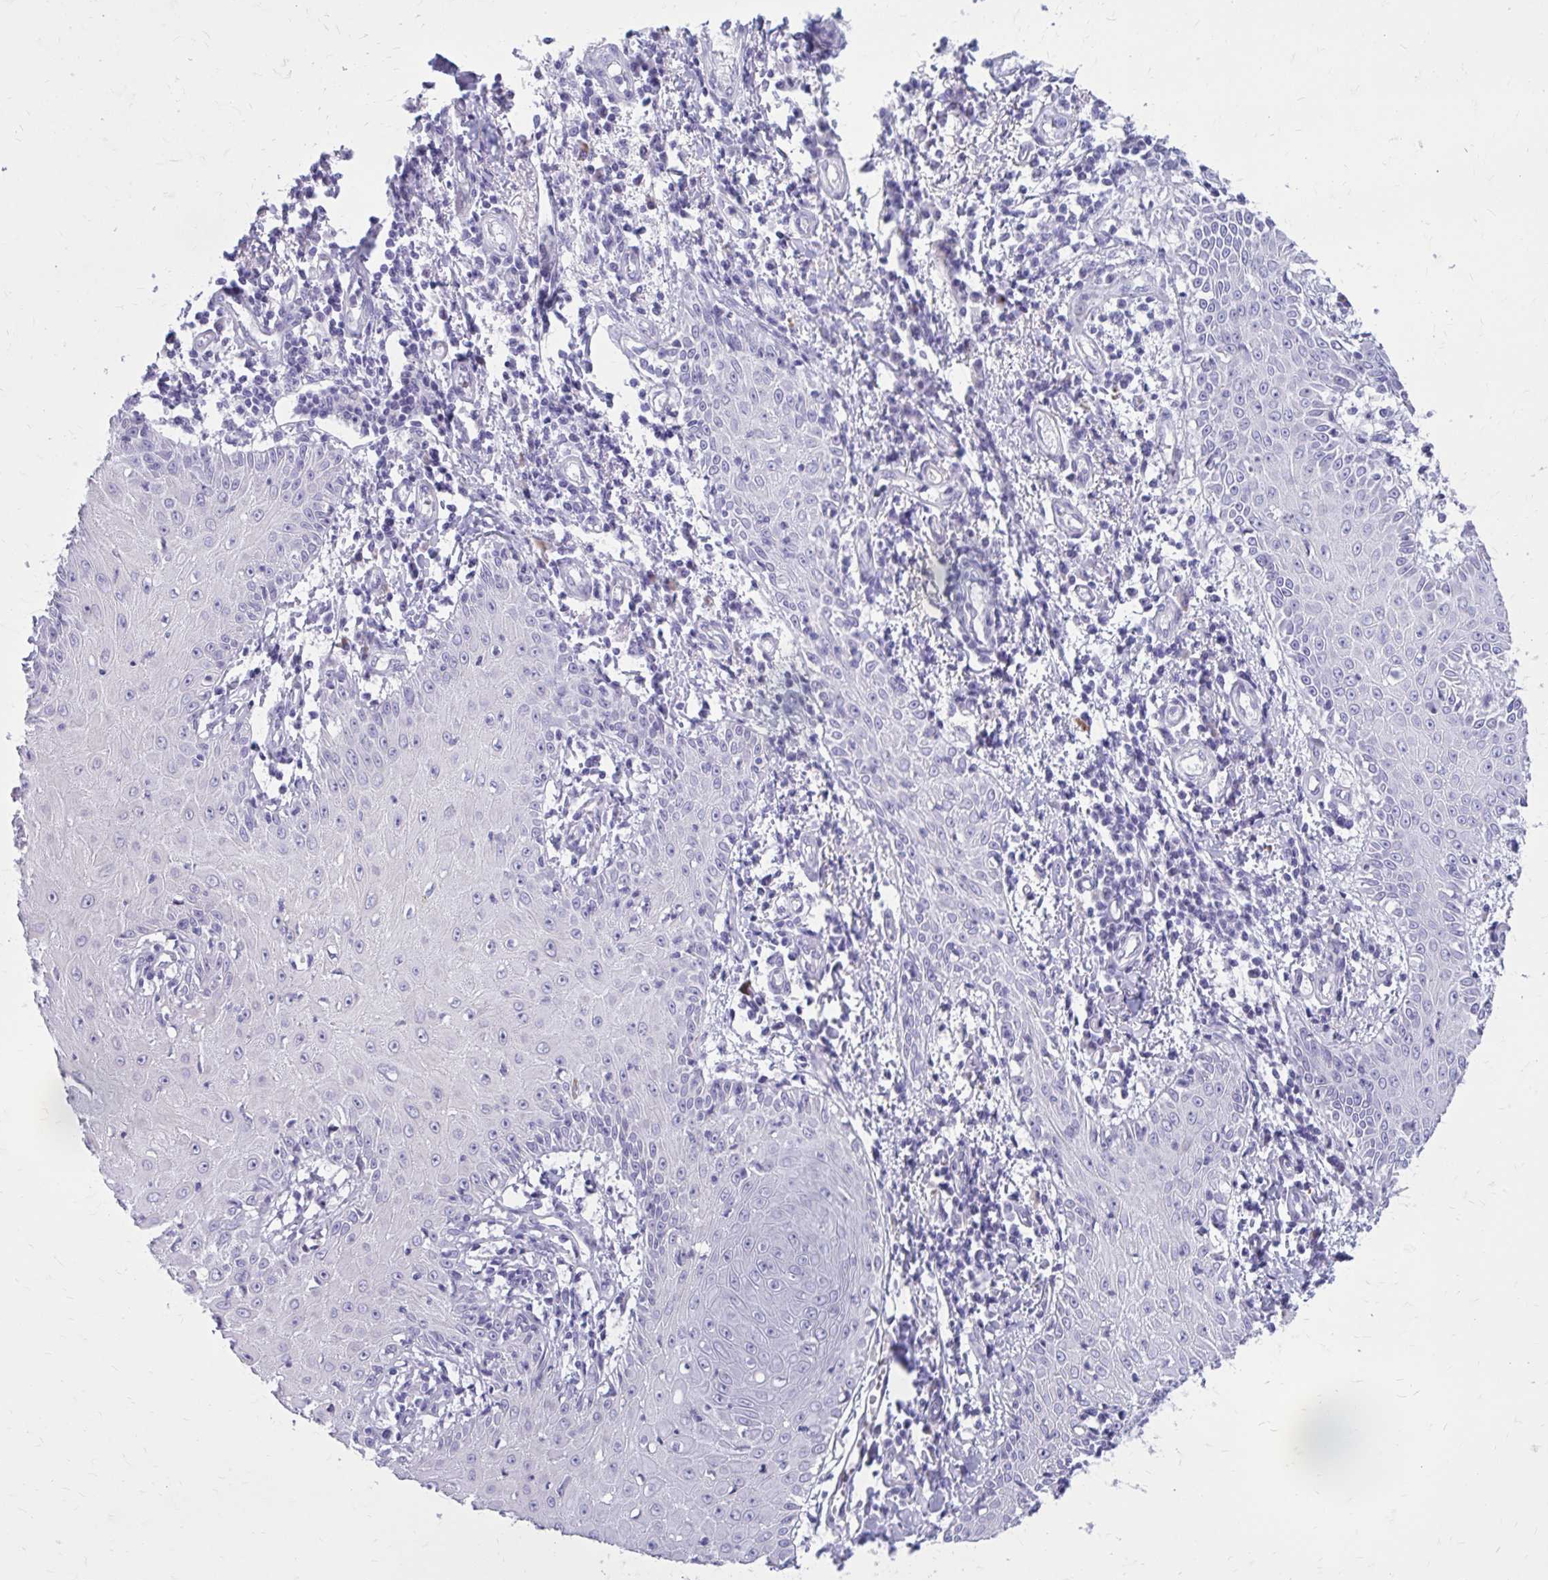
{"staining": {"intensity": "negative", "quantity": "none", "location": "none"}, "tissue": "skin cancer", "cell_type": "Tumor cells", "image_type": "cancer", "snomed": [{"axis": "morphology", "description": "Squamous cell carcinoma, NOS"}, {"axis": "topography", "description": "Skin"}], "caption": "The image demonstrates no staining of tumor cells in skin squamous cell carcinoma.", "gene": "LCN15", "patient": {"sex": "male", "age": 70}}